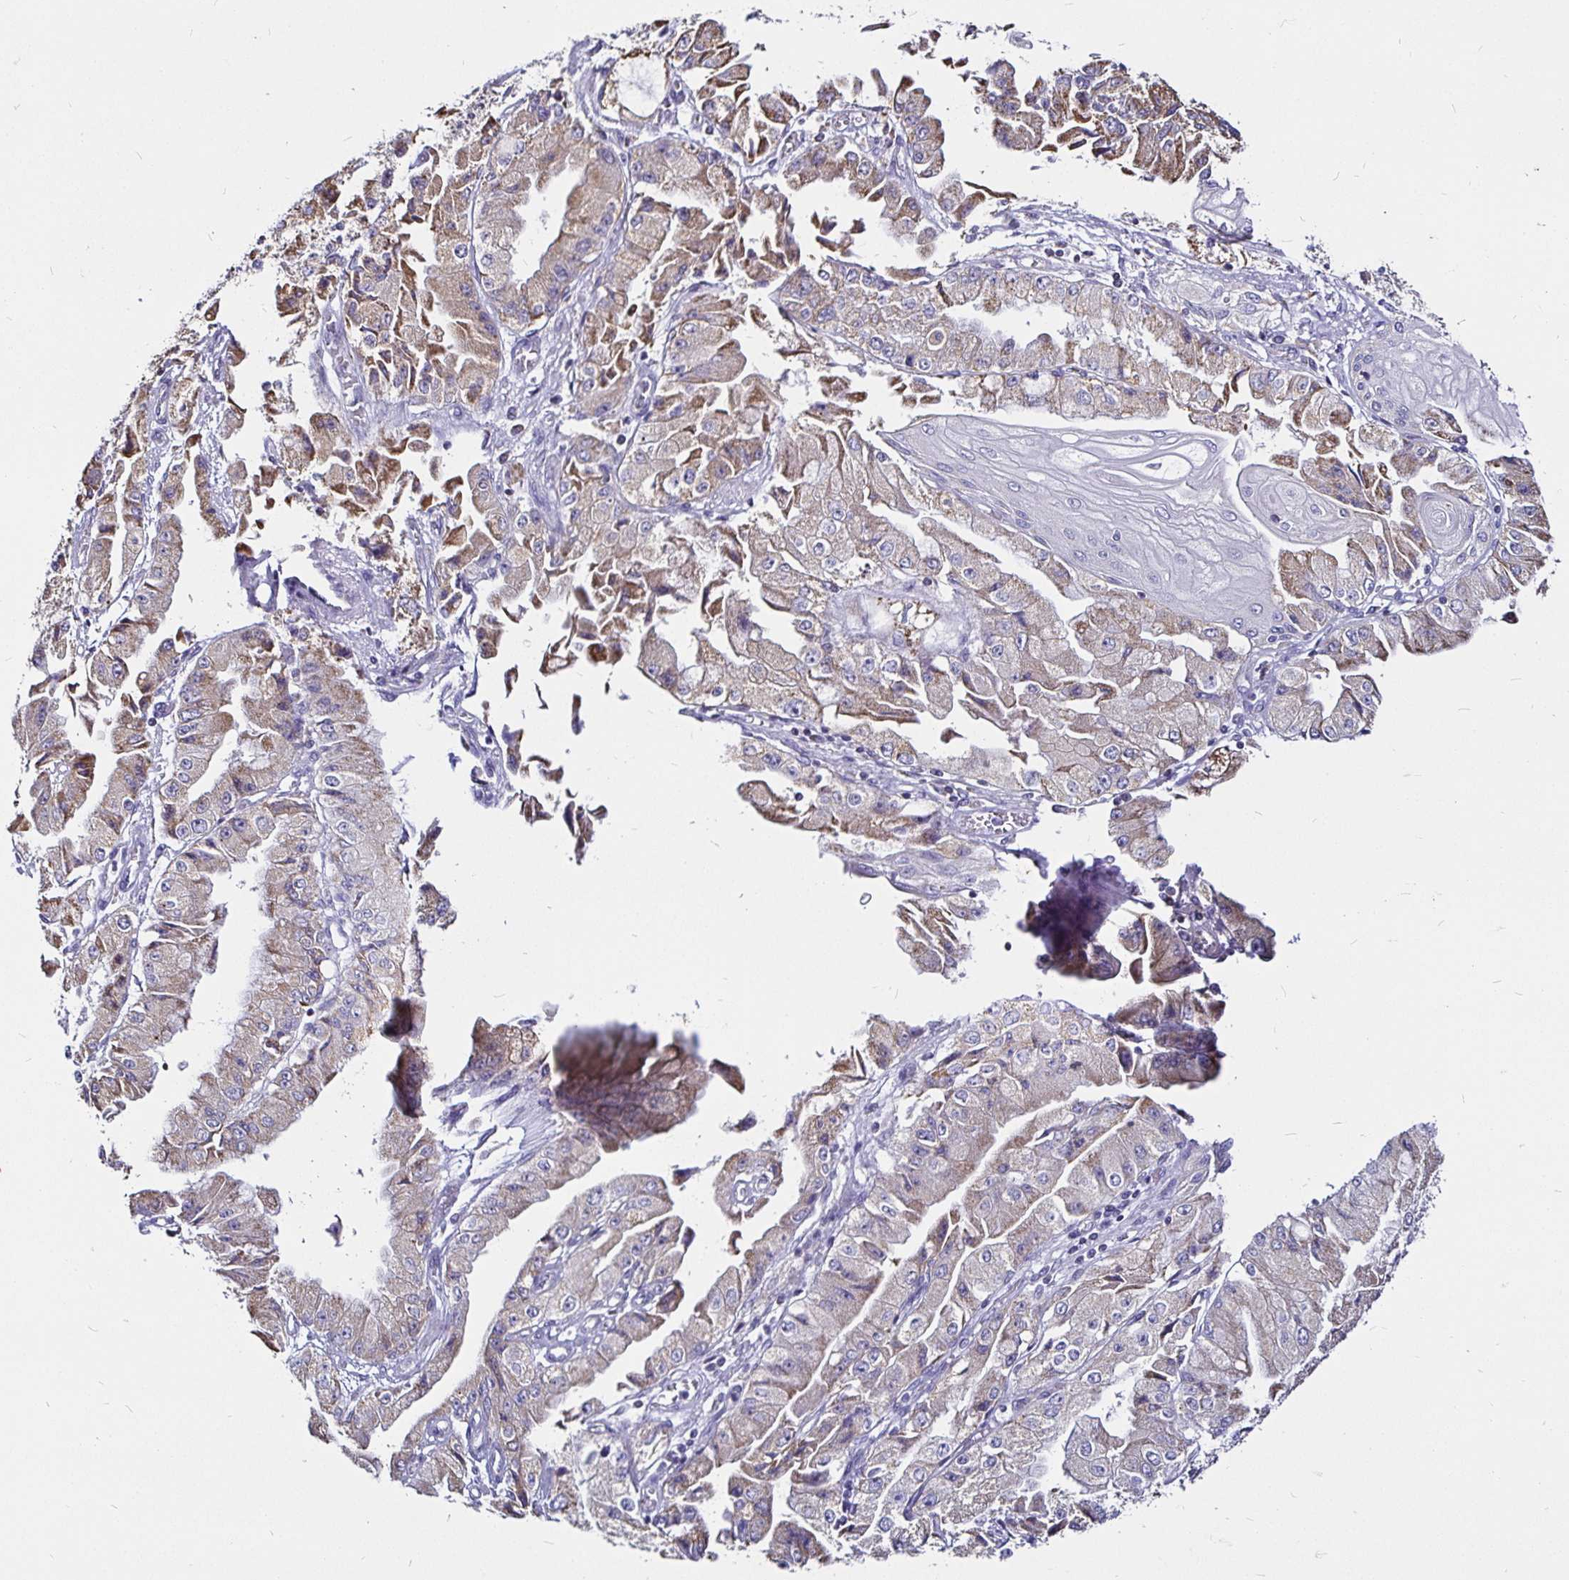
{"staining": {"intensity": "weak", "quantity": ">75%", "location": "cytoplasmic/membranous"}, "tissue": "stomach cancer", "cell_type": "Tumor cells", "image_type": "cancer", "snomed": [{"axis": "morphology", "description": "Adenocarcinoma, NOS"}, {"axis": "topography", "description": "Stomach, upper"}], "caption": "There is low levels of weak cytoplasmic/membranous expression in tumor cells of stomach cancer, as demonstrated by immunohistochemical staining (brown color).", "gene": "PGAM2", "patient": {"sex": "female", "age": 74}}